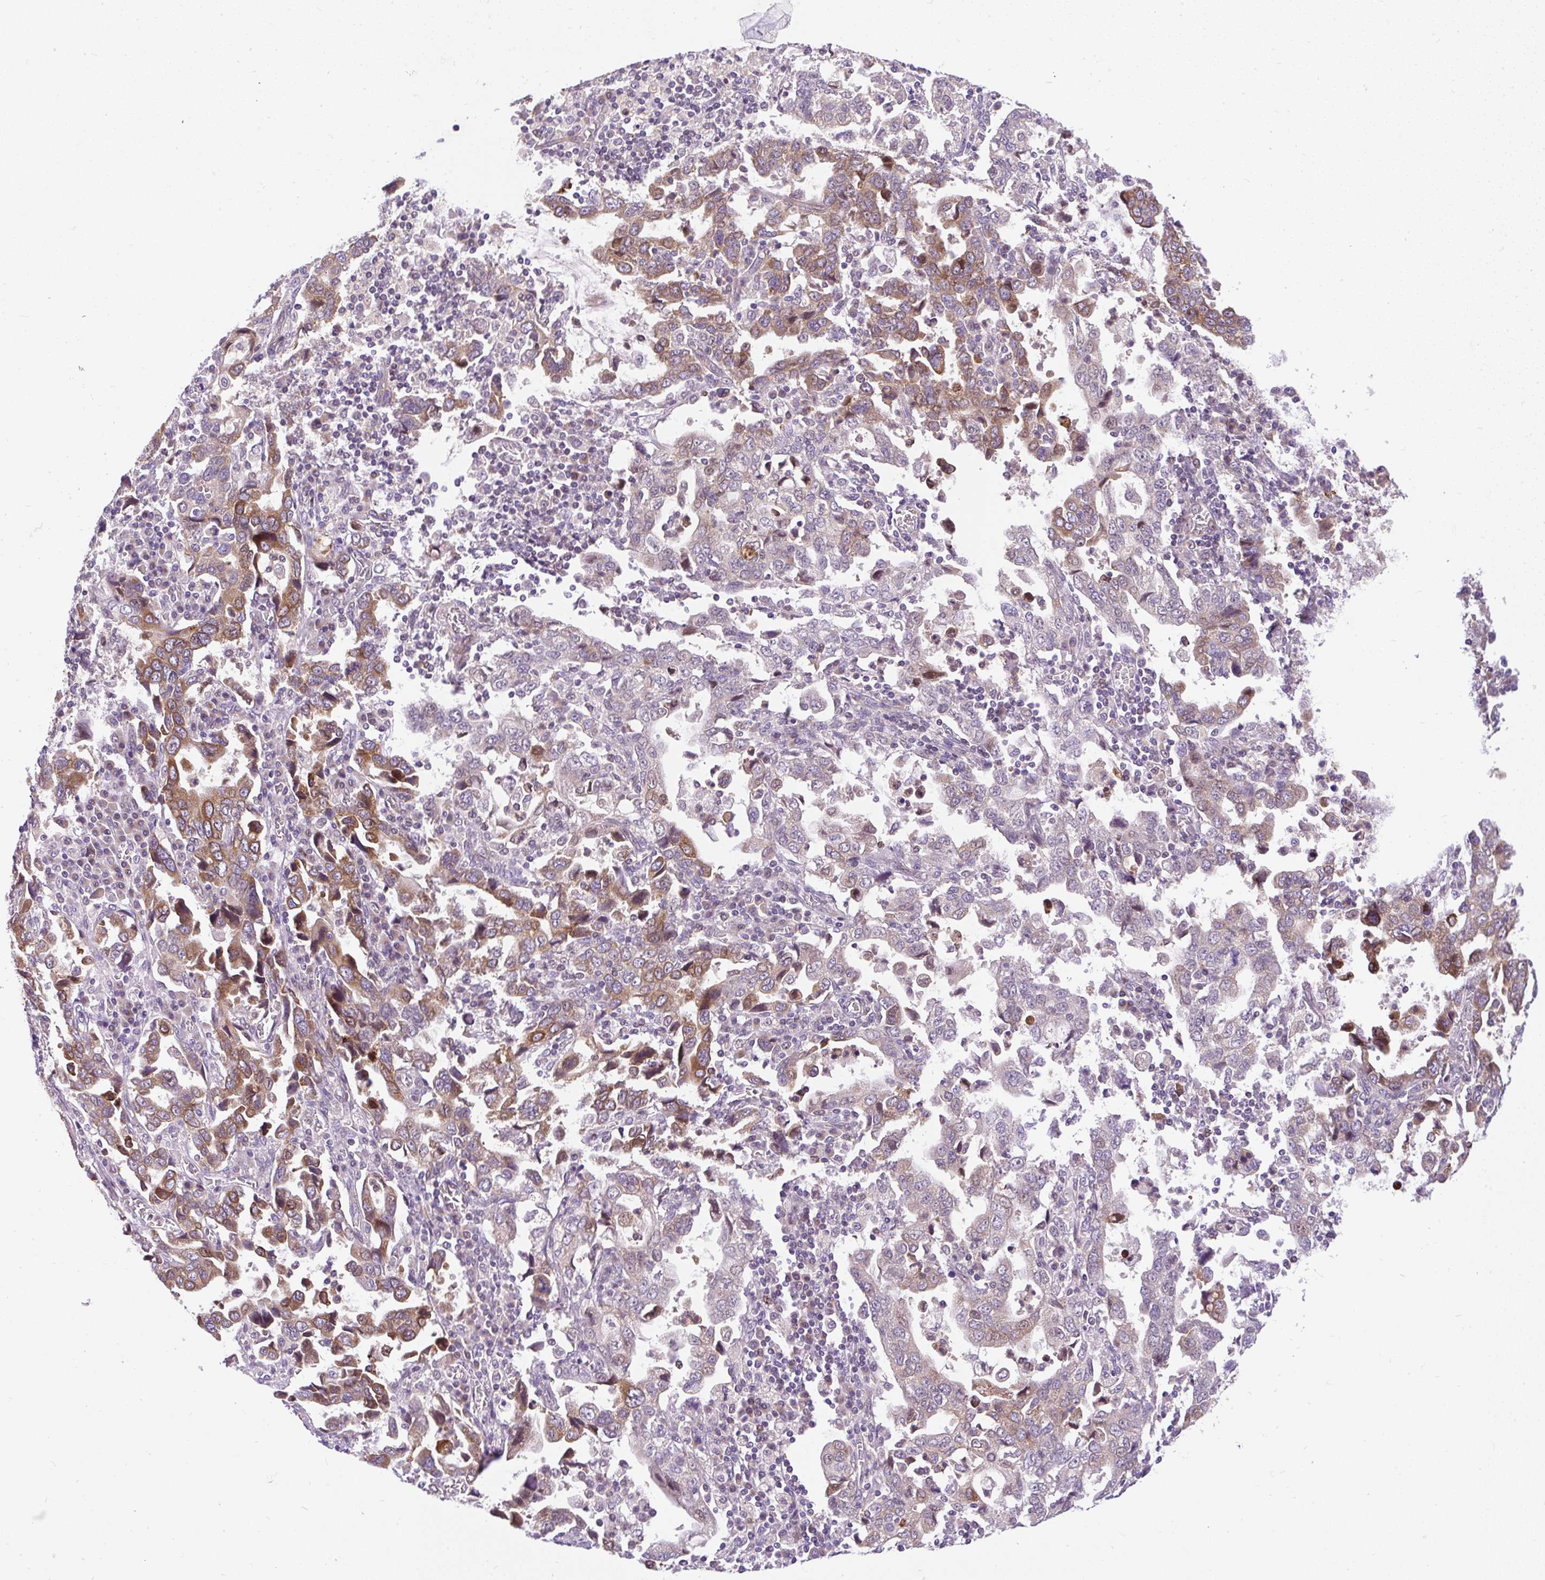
{"staining": {"intensity": "moderate", "quantity": "25%-75%", "location": "cytoplasmic/membranous"}, "tissue": "stomach cancer", "cell_type": "Tumor cells", "image_type": "cancer", "snomed": [{"axis": "morphology", "description": "Adenocarcinoma, NOS"}, {"axis": "topography", "description": "Stomach, upper"}], "caption": "There is medium levels of moderate cytoplasmic/membranous staining in tumor cells of stomach cancer, as demonstrated by immunohistochemical staining (brown color).", "gene": "CHIA", "patient": {"sex": "male", "age": 85}}